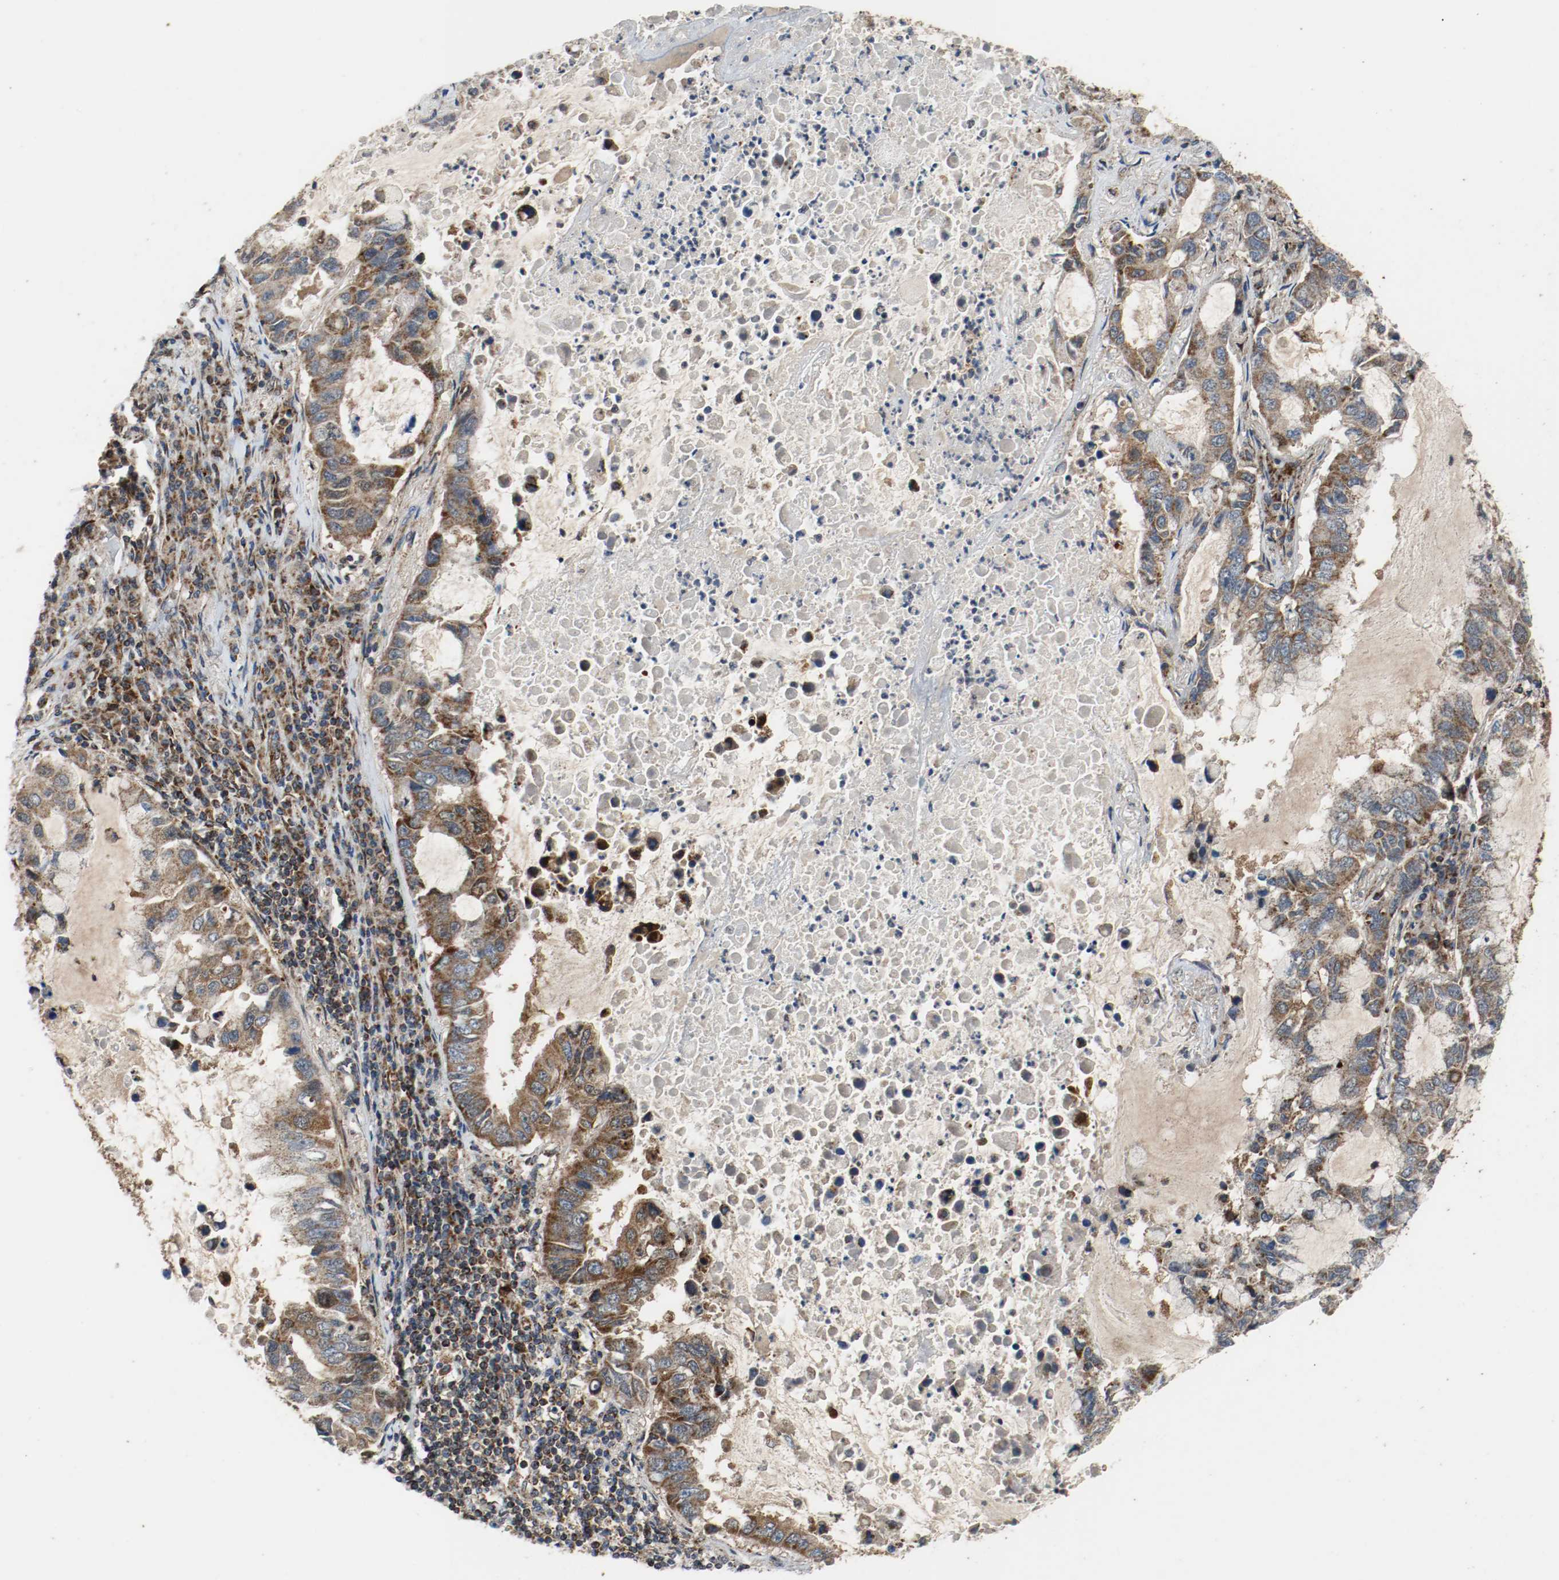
{"staining": {"intensity": "moderate", "quantity": ">75%", "location": "cytoplasmic/membranous"}, "tissue": "lung cancer", "cell_type": "Tumor cells", "image_type": "cancer", "snomed": [{"axis": "morphology", "description": "Adenocarcinoma, NOS"}, {"axis": "topography", "description": "Lung"}], "caption": "Protein staining reveals moderate cytoplasmic/membranous expression in approximately >75% of tumor cells in lung cancer (adenocarcinoma). (Stains: DAB (3,3'-diaminobenzidine) in brown, nuclei in blue, Microscopy: brightfield microscopy at high magnification).", "gene": "TXNRD1", "patient": {"sex": "male", "age": 64}}